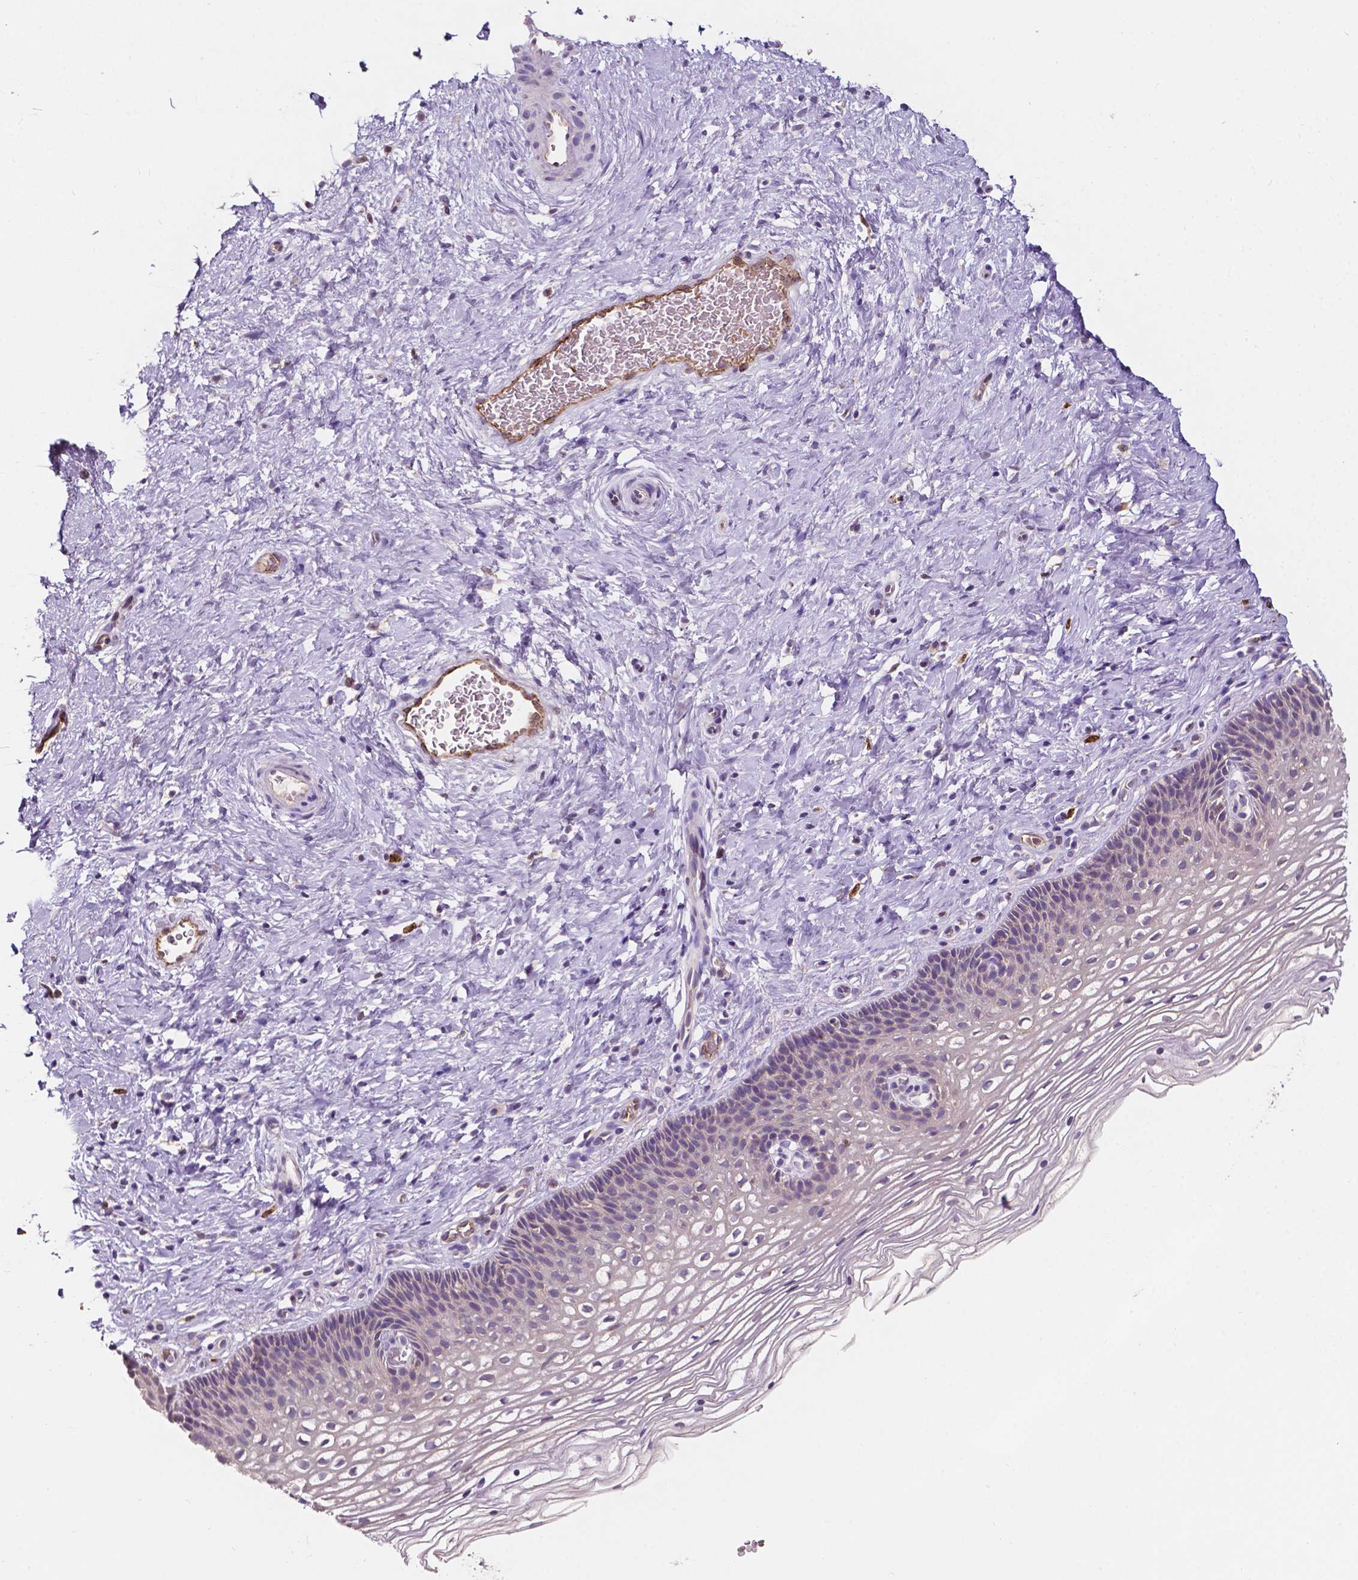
{"staining": {"intensity": "negative", "quantity": "none", "location": "none"}, "tissue": "cervix", "cell_type": "Glandular cells", "image_type": "normal", "snomed": [{"axis": "morphology", "description": "Normal tissue, NOS"}, {"axis": "topography", "description": "Cervix"}], "caption": "The photomicrograph shows no significant staining in glandular cells of cervix.", "gene": "SLC22A4", "patient": {"sex": "female", "age": 34}}